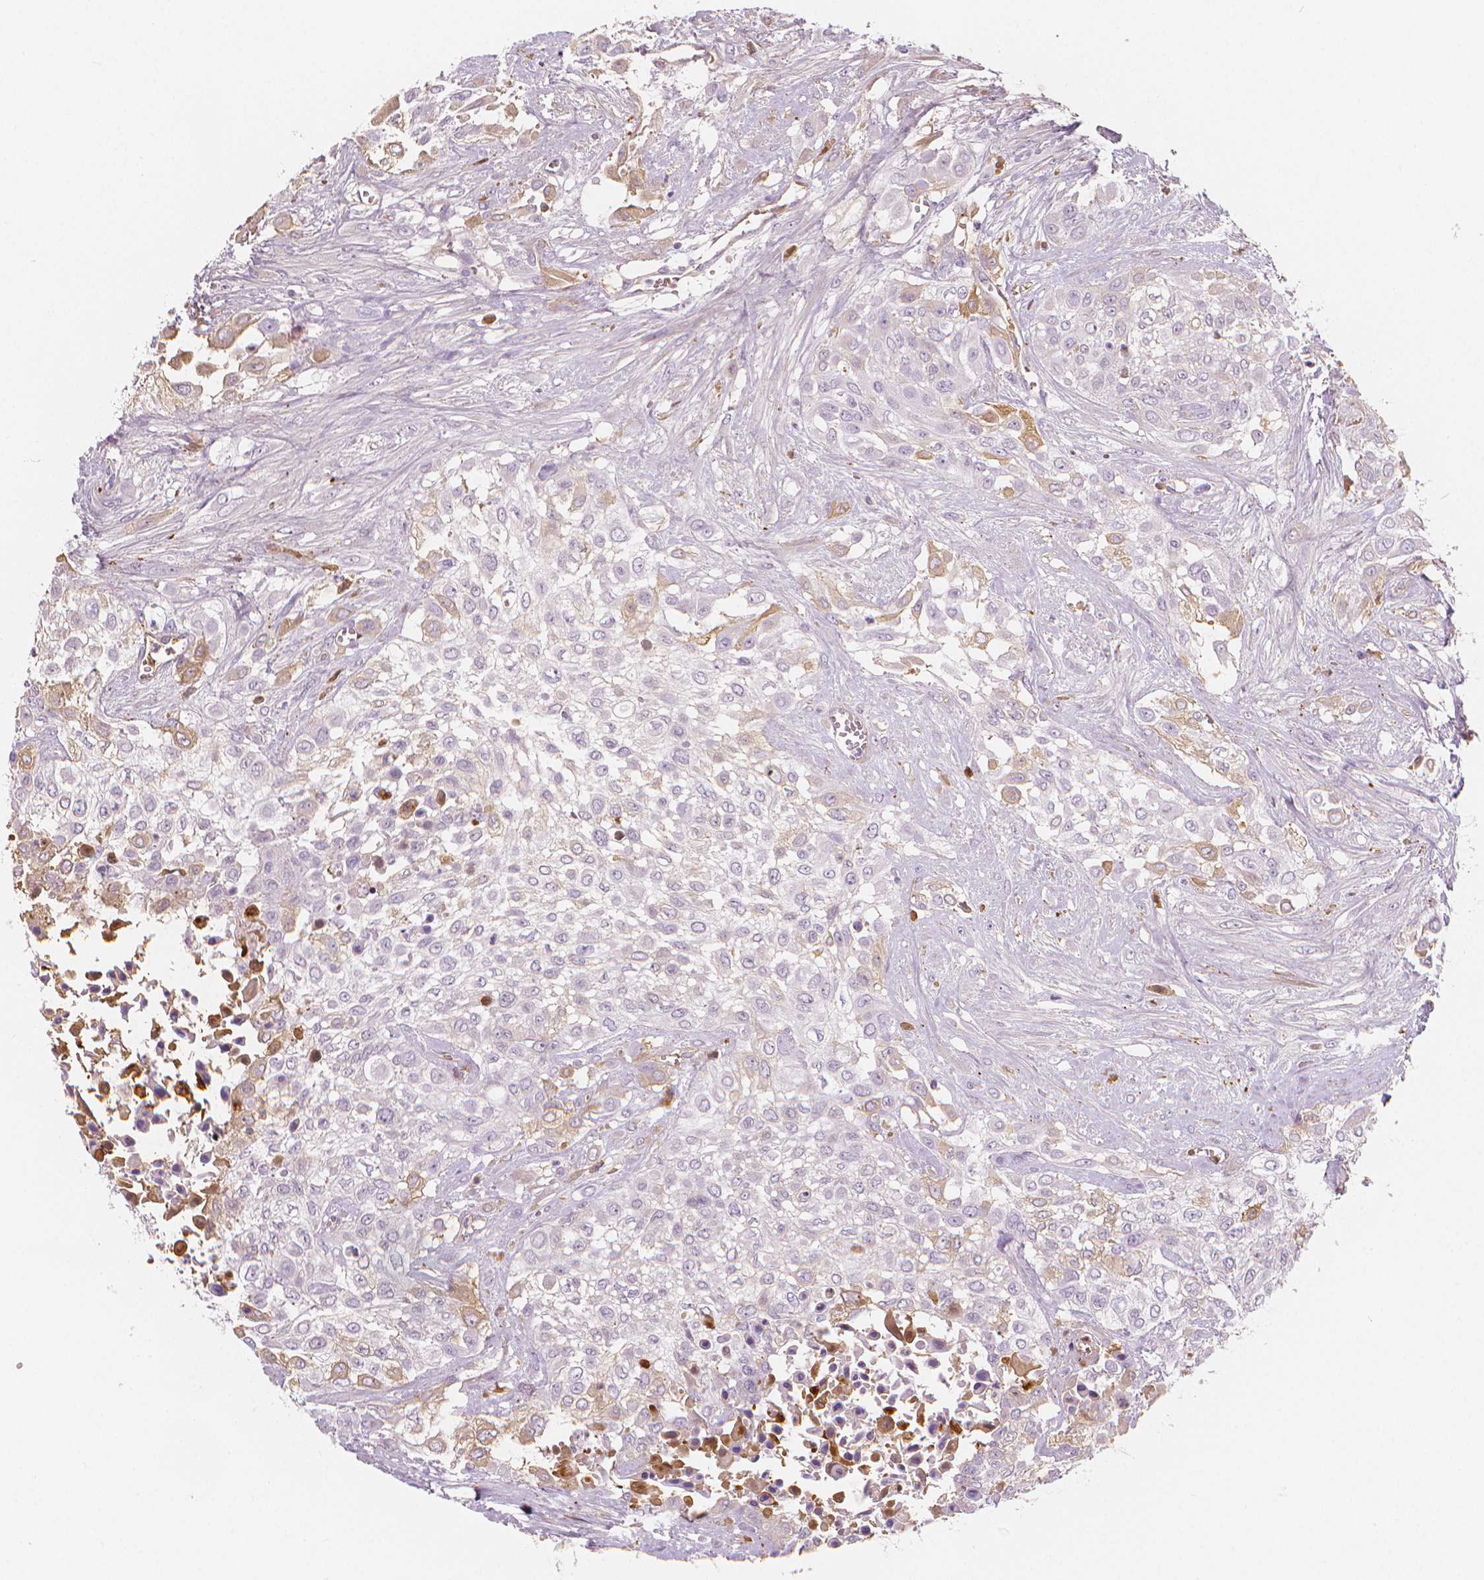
{"staining": {"intensity": "negative", "quantity": "none", "location": "none"}, "tissue": "urothelial cancer", "cell_type": "Tumor cells", "image_type": "cancer", "snomed": [{"axis": "morphology", "description": "Urothelial carcinoma, High grade"}, {"axis": "topography", "description": "Urinary bladder"}], "caption": "A histopathology image of human high-grade urothelial carcinoma is negative for staining in tumor cells.", "gene": "APOA4", "patient": {"sex": "male", "age": 57}}